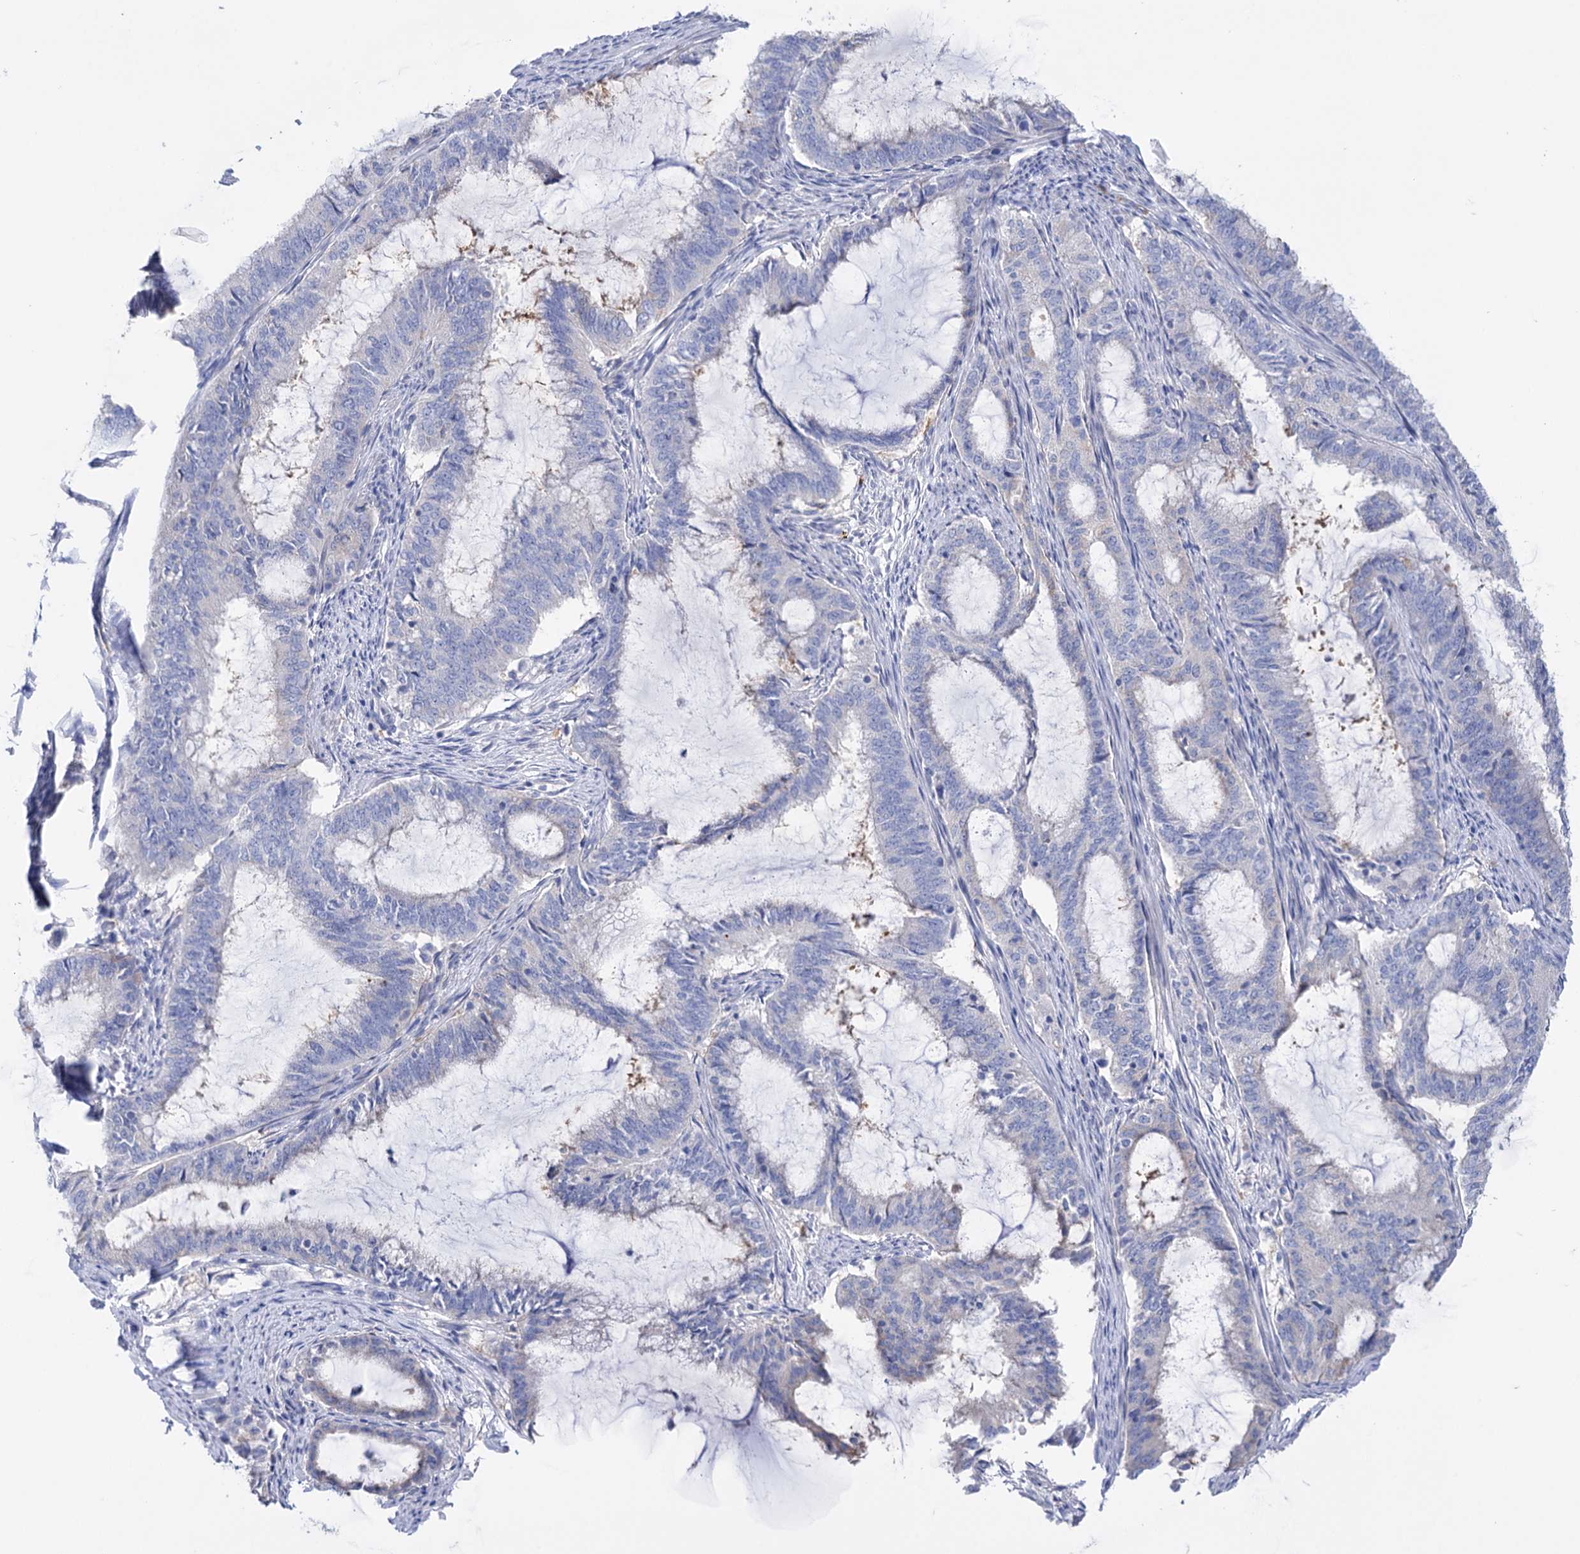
{"staining": {"intensity": "negative", "quantity": "none", "location": "none"}, "tissue": "endometrial cancer", "cell_type": "Tumor cells", "image_type": "cancer", "snomed": [{"axis": "morphology", "description": "Adenocarcinoma, NOS"}, {"axis": "topography", "description": "Endometrium"}], "caption": "Immunohistochemistry (IHC) of adenocarcinoma (endometrial) reveals no positivity in tumor cells.", "gene": "BBS4", "patient": {"sex": "female", "age": 51}}